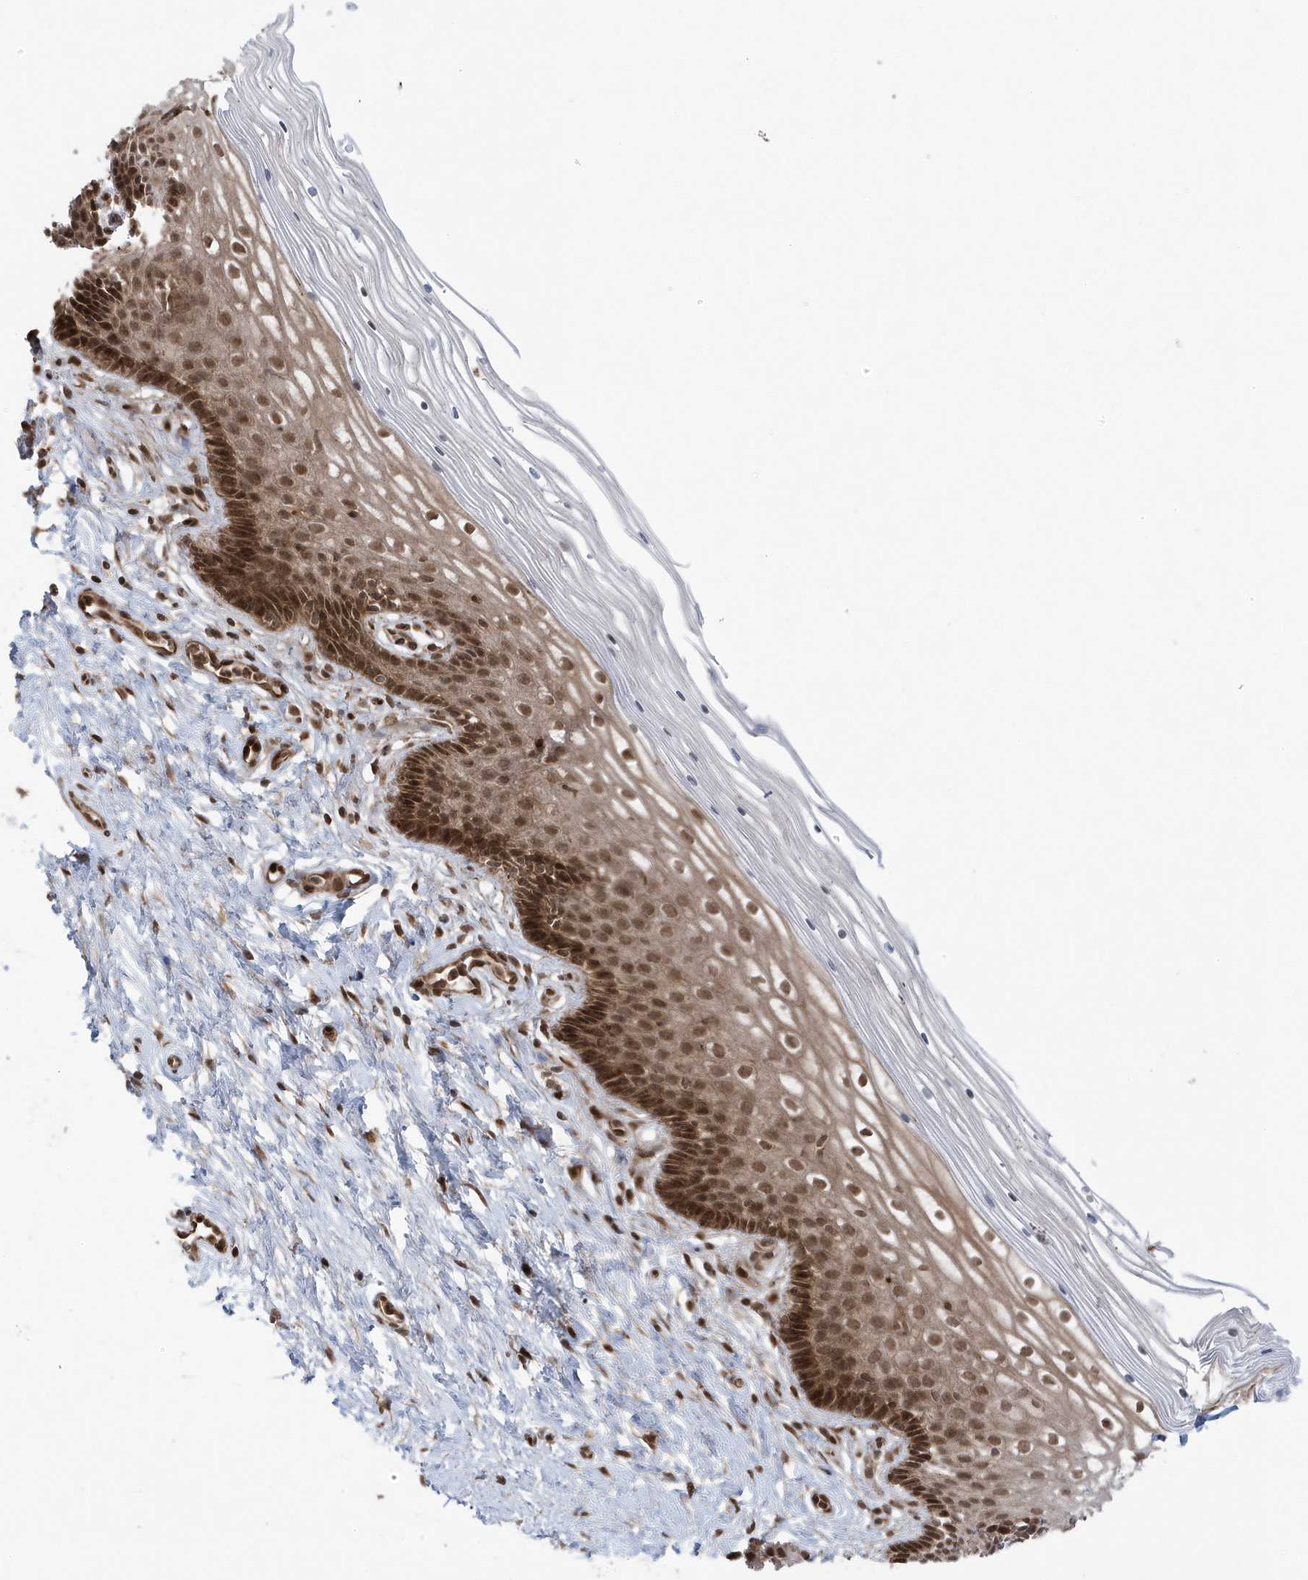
{"staining": {"intensity": "strong", "quantity": ">75%", "location": "cytoplasmic/membranous,nuclear"}, "tissue": "cervix", "cell_type": "Glandular cells", "image_type": "normal", "snomed": [{"axis": "morphology", "description": "Normal tissue, NOS"}, {"axis": "topography", "description": "Cervix"}], "caption": "IHC of normal human cervix exhibits high levels of strong cytoplasmic/membranous,nuclear positivity in approximately >75% of glandular cells. The protein of interest is shown in brown color, while the nuclei are stained blue.", "gene": "MAPK1IP1L", "patient": {"sex": "female", "age": 33}}